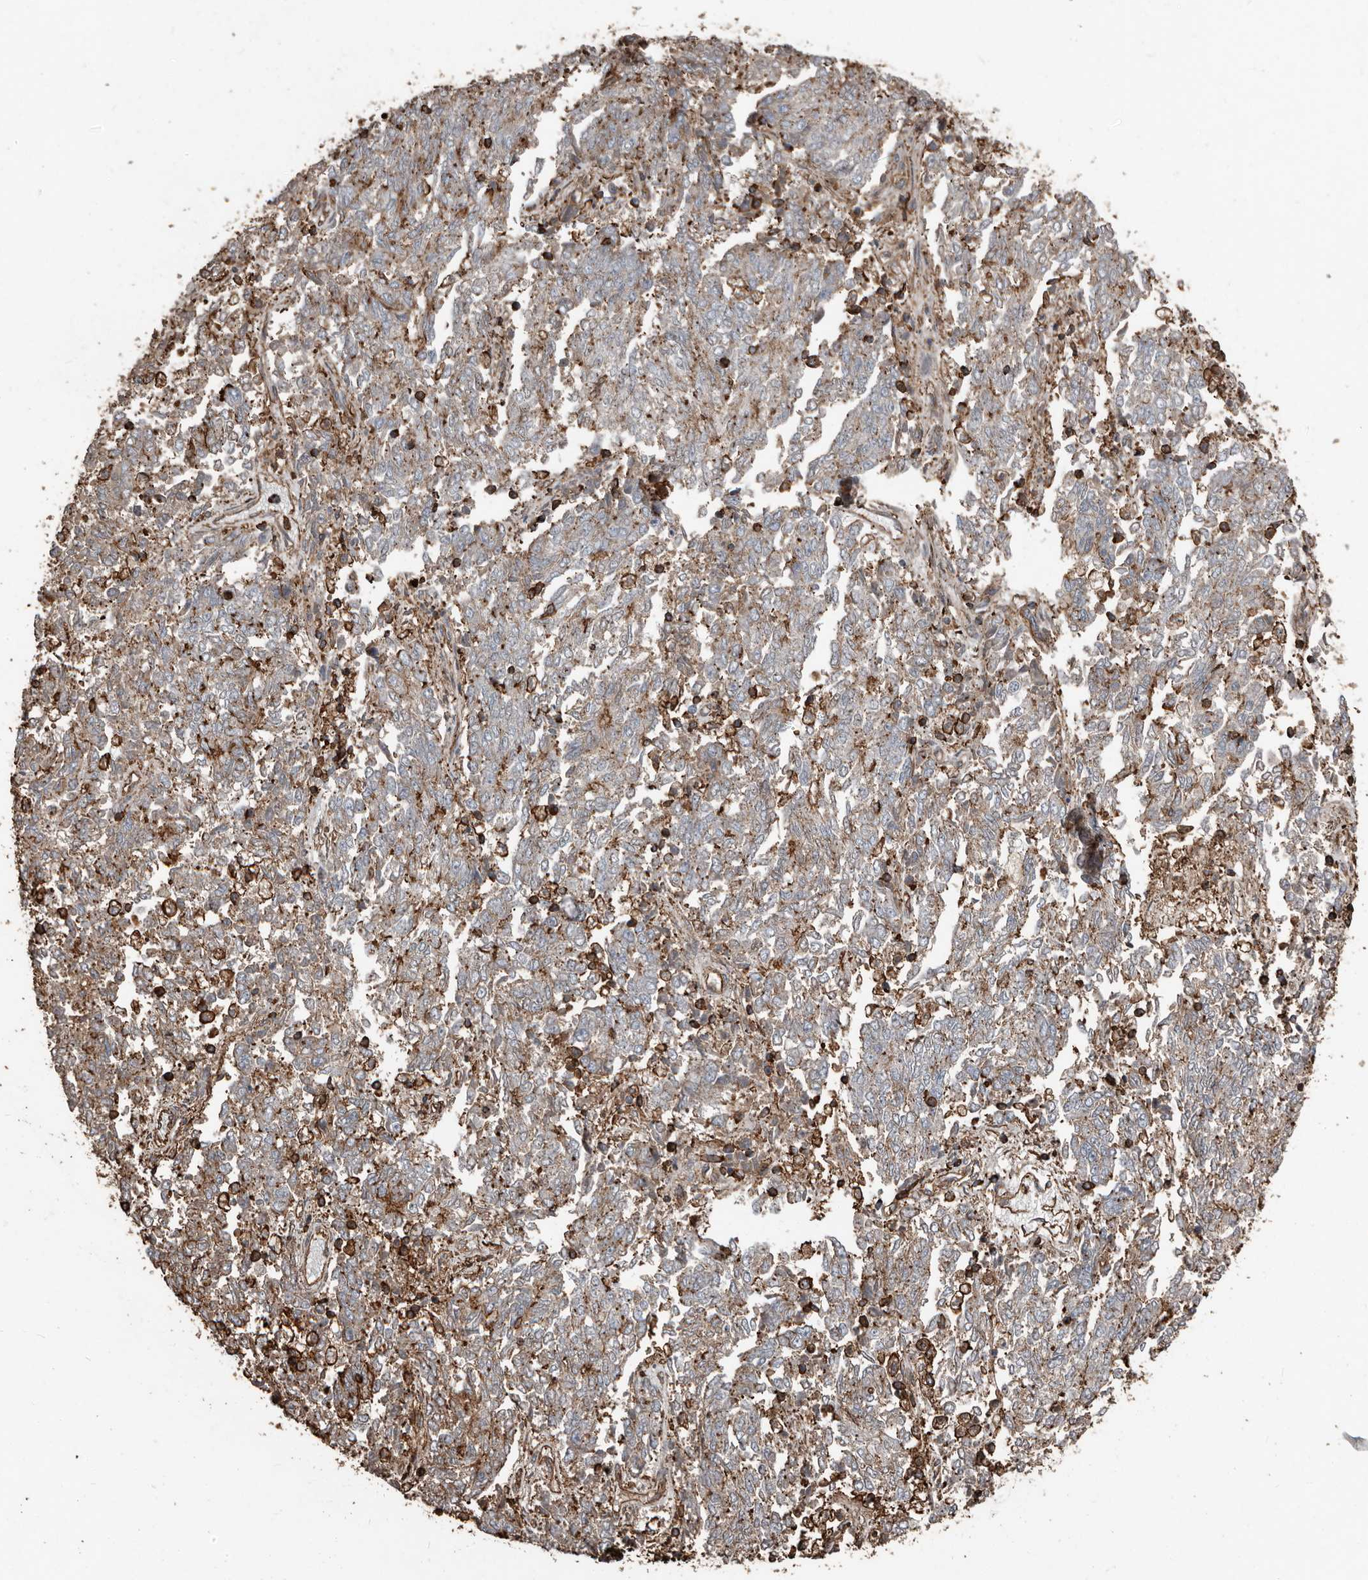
{"staining": {"intensity": "weak", "quantity": "25%-75%", "location": "cytoplasmic/membranous"}, "tissue": "endometrial cancer", "cell_type": "Tumor cells", "image_type": "cancer", "snomed": [{"axis": "morphology", "description": "Adenocarcinoma, NOS"}, {"axis": "topography", "description": "Endometrium"}], "caption": "Human endometrial cancer (adenocarcinoma) stained with a brown dye displays weak cytoplasmic/membranous positive expression in approximately 25%-75% of tumor cells.", "gene": "DENND6B", "patient": {"sex": "female", "age": 80}}